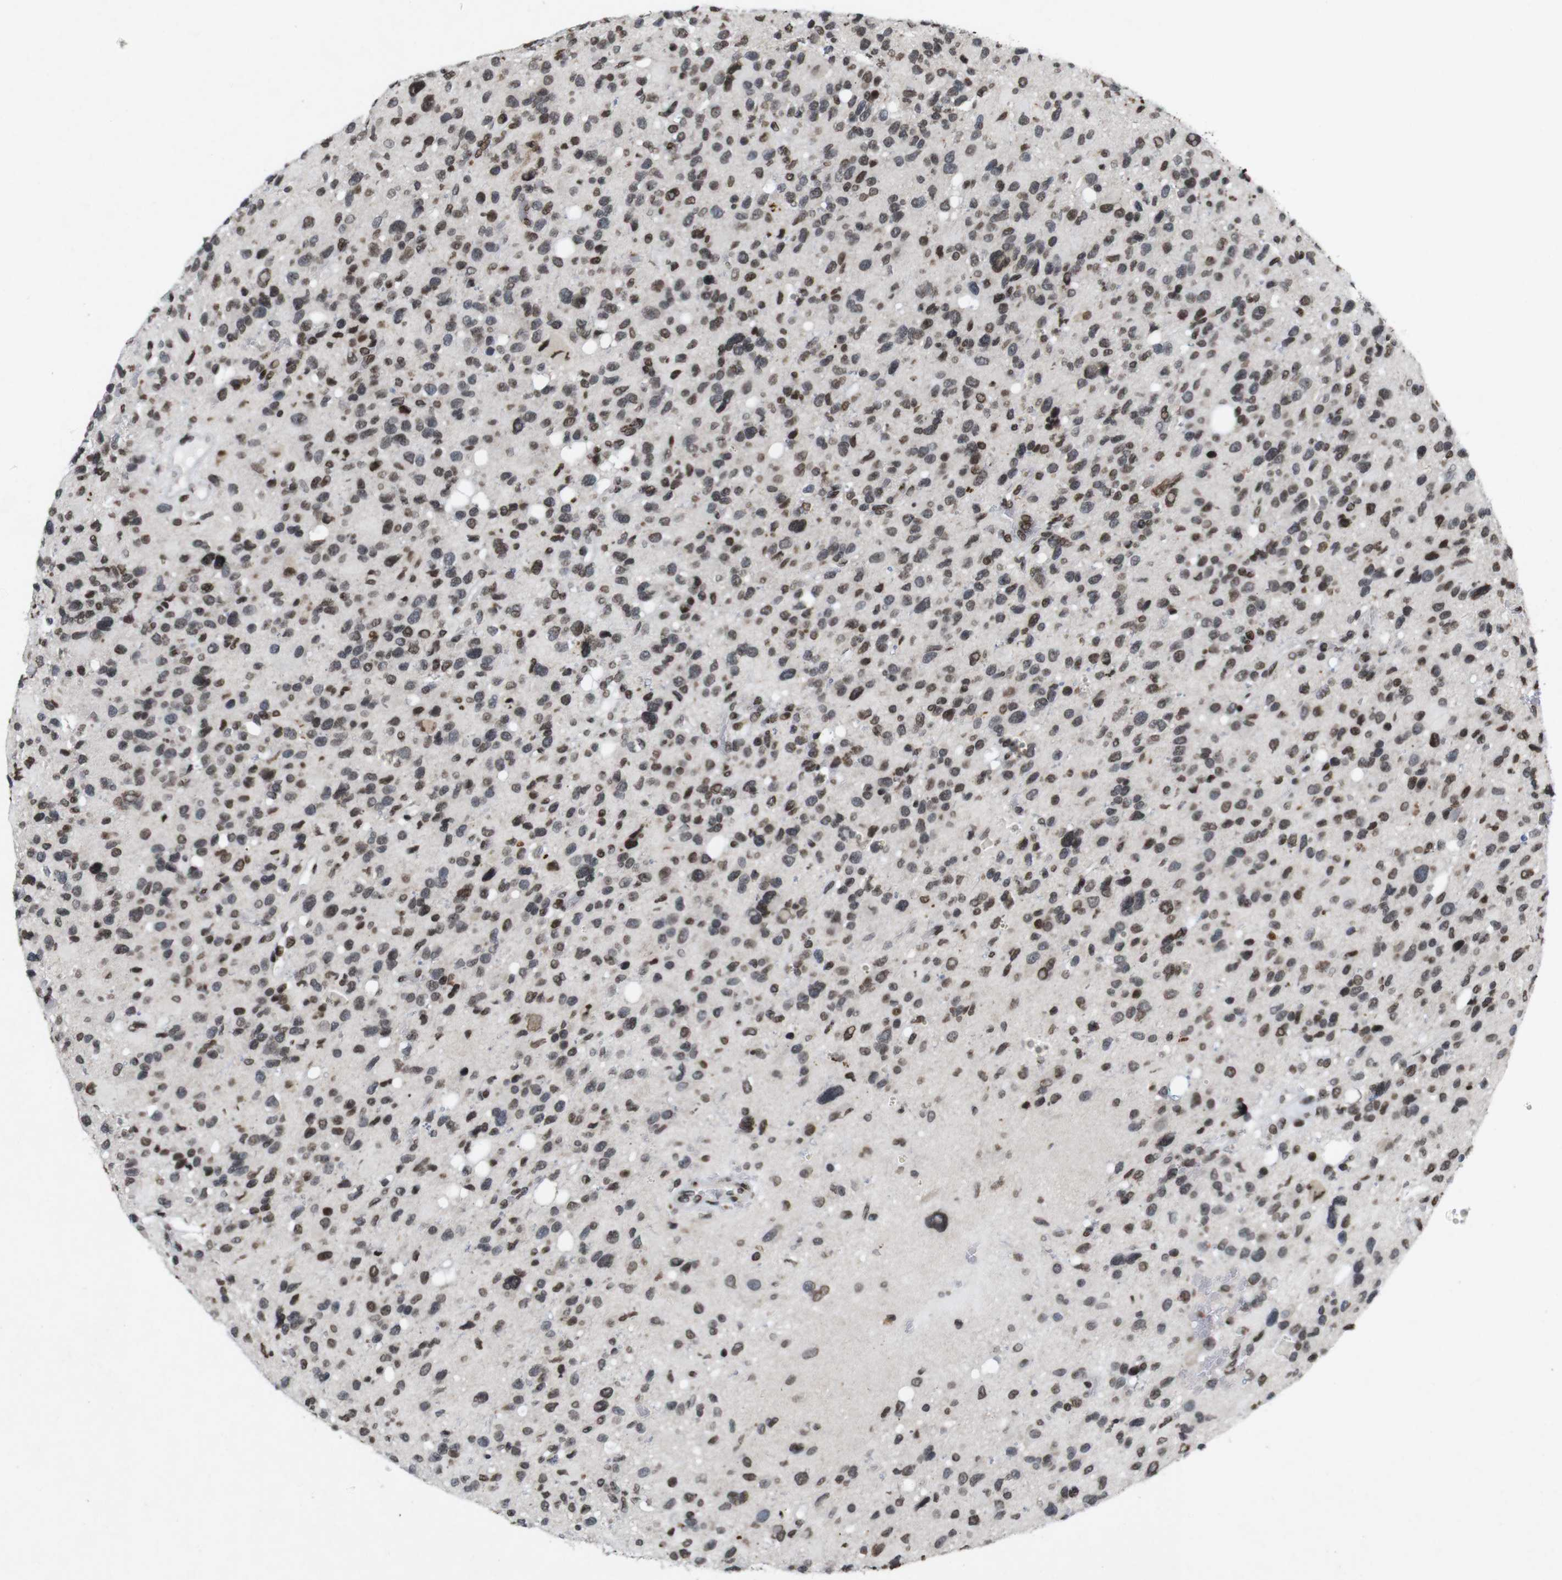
{"staining": {"intensity": "moderate", "quantity": ">75%", "location": "nuclear"}, "tissue": "glioma", "cell_type": "Tumor cells", "image_type": "cancer", "snomed": [{"axis": "morphology", "description": "Glioma, malignant, High grade"}, {"axis": "topography", "description": "Brain"}], "caption": "A brown stain highlights moderate nuclear positivity of a protein in glioma tumor cells. The protein of interest is stained brown, and the nuclei are stained in blue (DAB (3,3'-diaminobenzidine) IHC with brightfield microscopy, high magnification).", "gene": "MAGEH1", "patient": {"sex": "male", "age": 48}}